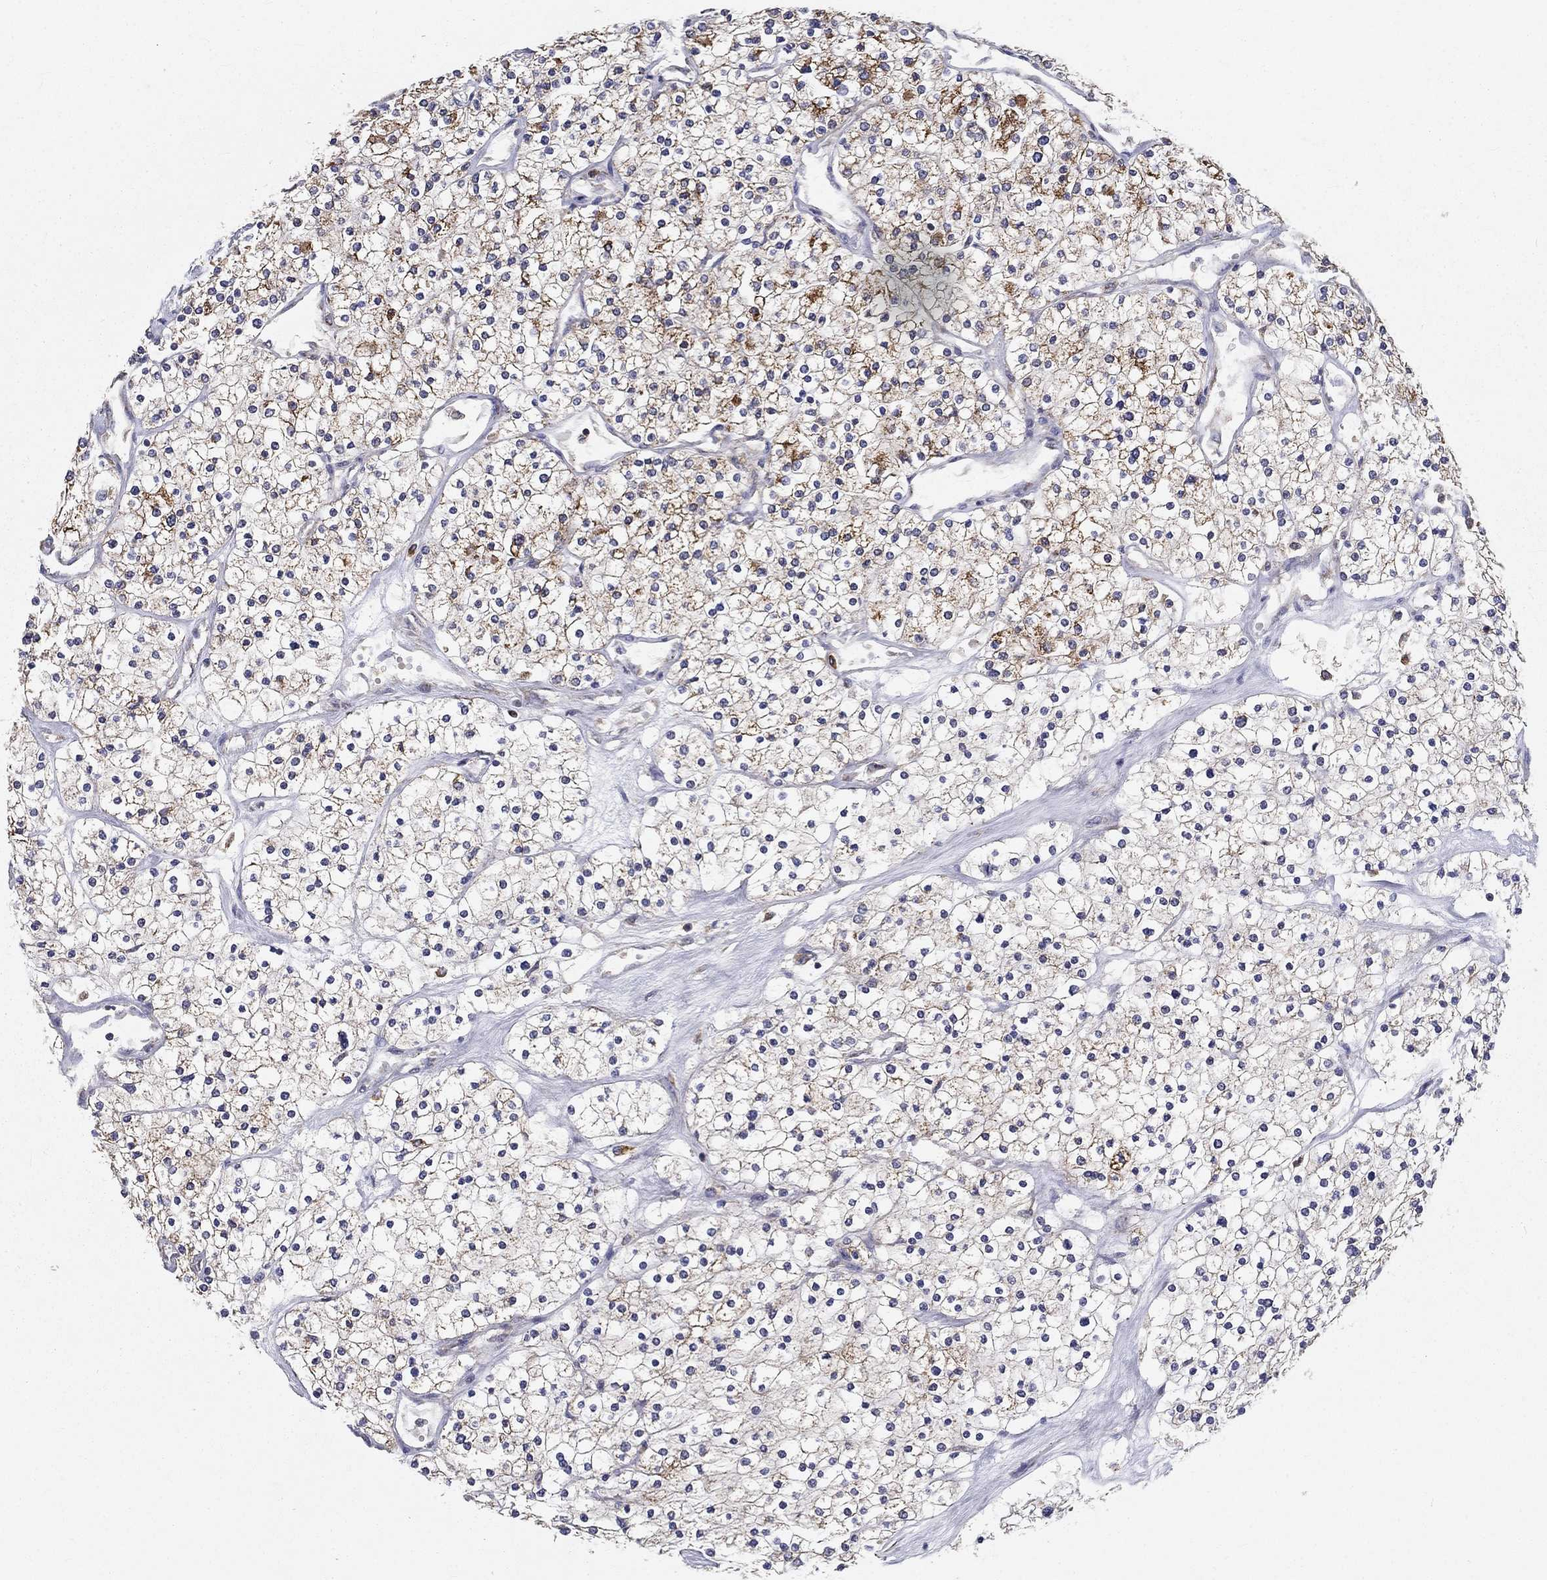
{"staining": {"intensity": "strong", "quantity": "<25%", "location": "cytoplasmic/membranous"}, "tissue": "renal cancer", "cell_type": "Tumor cells", "image_type": "cancer", "snomed": [{"axis": "morphology", "description": "Adenocarcinoma, NOS"}, {"axis": "topography", "description": "Kidney"}], "caption": "Immunohistochemistry staining of renal cancer, which reveals medium levels of strong cytoplasmic/membranous positivity in approximately <25% of tumor cells indicating strong cytoplasmic/membranous protein staining. The staining was performed using DAB (3,3'-diaminobenzidine) (brown) for protein detection and nuclei were counterstained in hematoxylin (blue).", "gene": "ALDH4A1", "patient": {"sex": "male", "age": 80}}